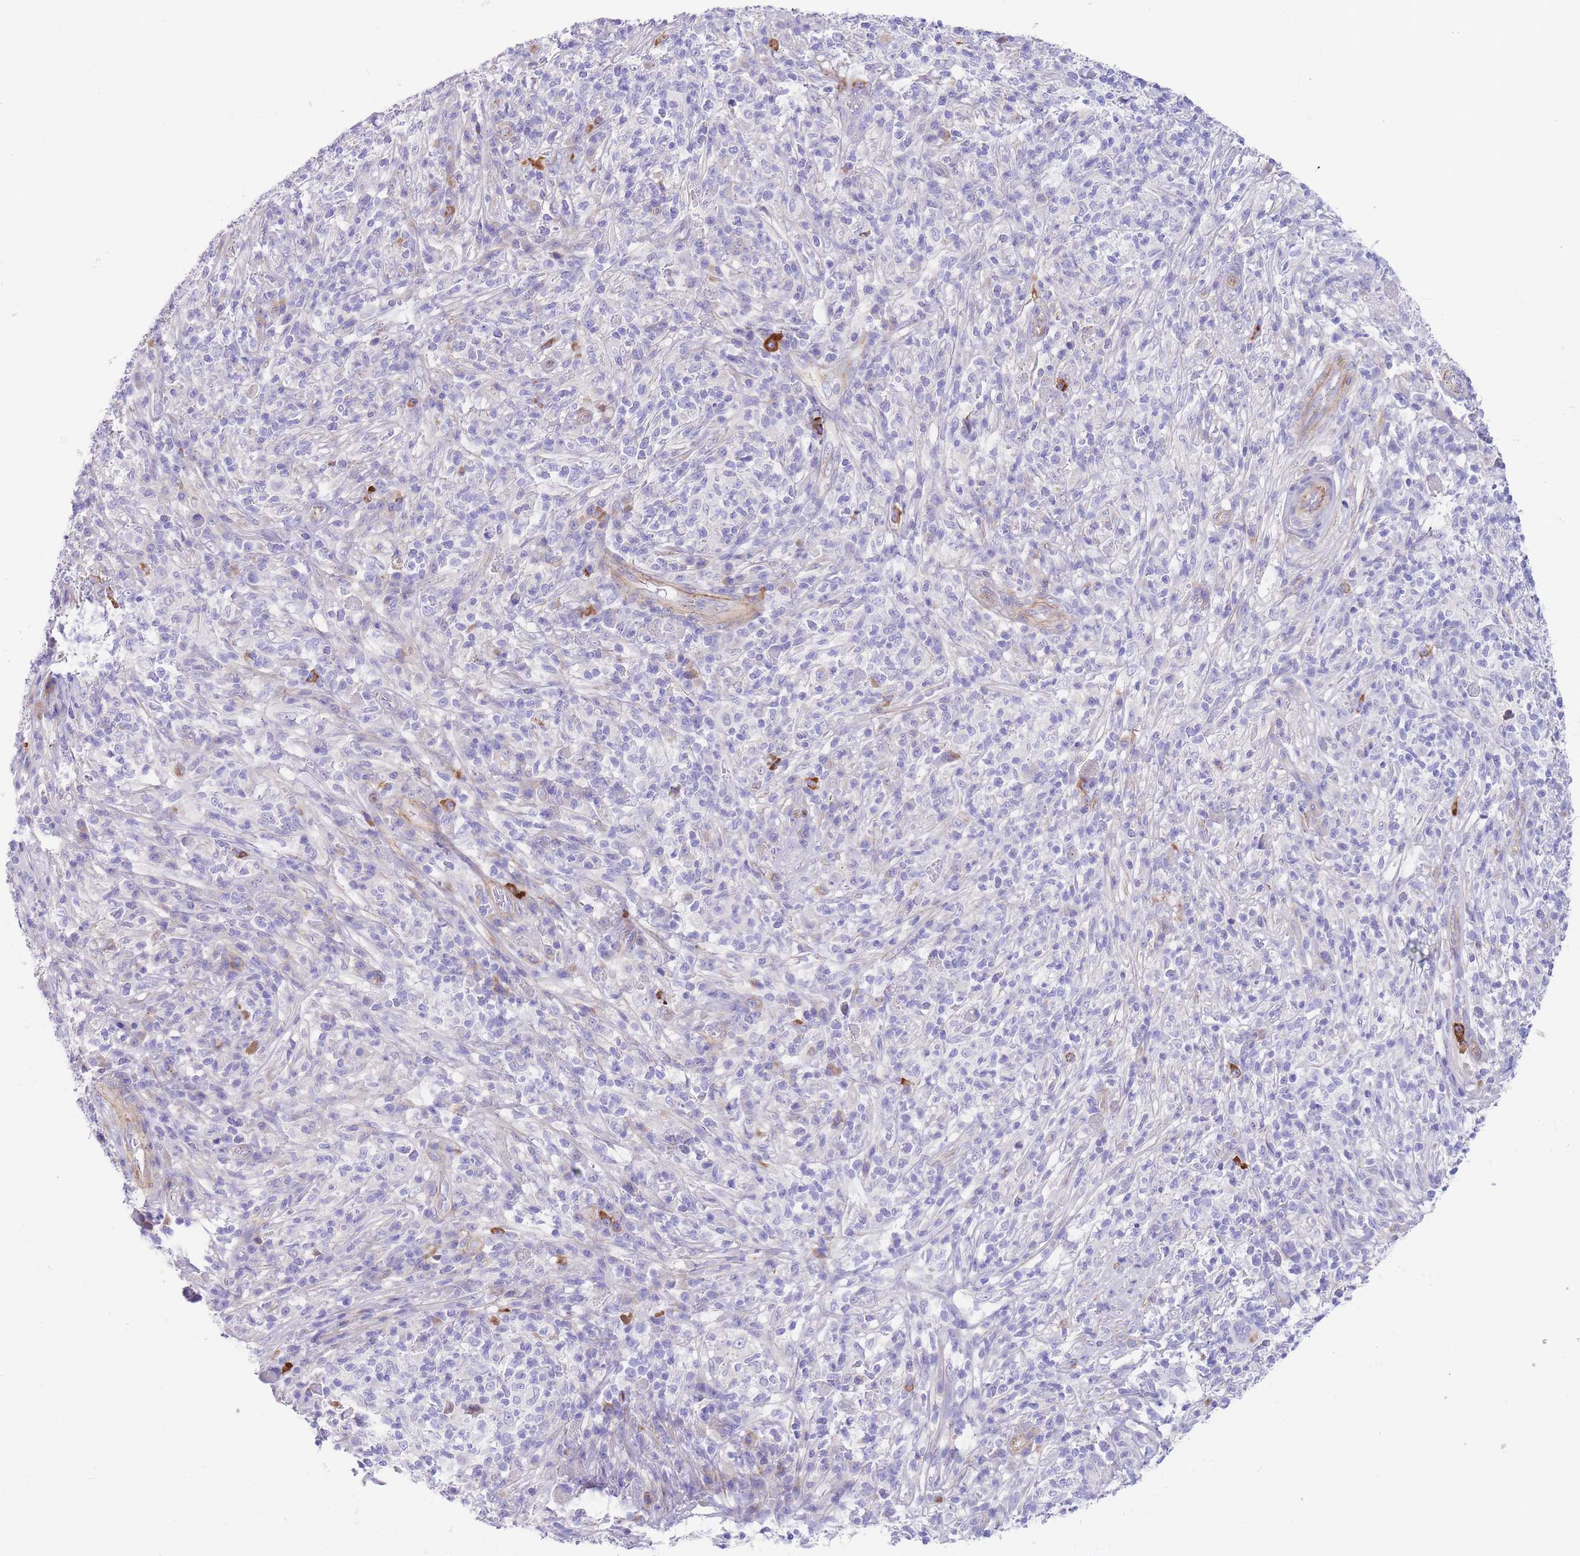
{"staining": {"intensity": "negative", "quantity": "none", "location": "none"}, "tissue": "melanoma", "cell_type": "Tumor cells", "image_type": "cancer", "snomed": [{"axis": "morphology", "description": "Malignant melanoma, NOS"}, {"axis": "topography", "description": "Skin"}], "caption": "Tumor cells show no significant protein expression in malignant melanoma.", "gene": "DET1", "patient": {"sex": "male", "age": 66}}